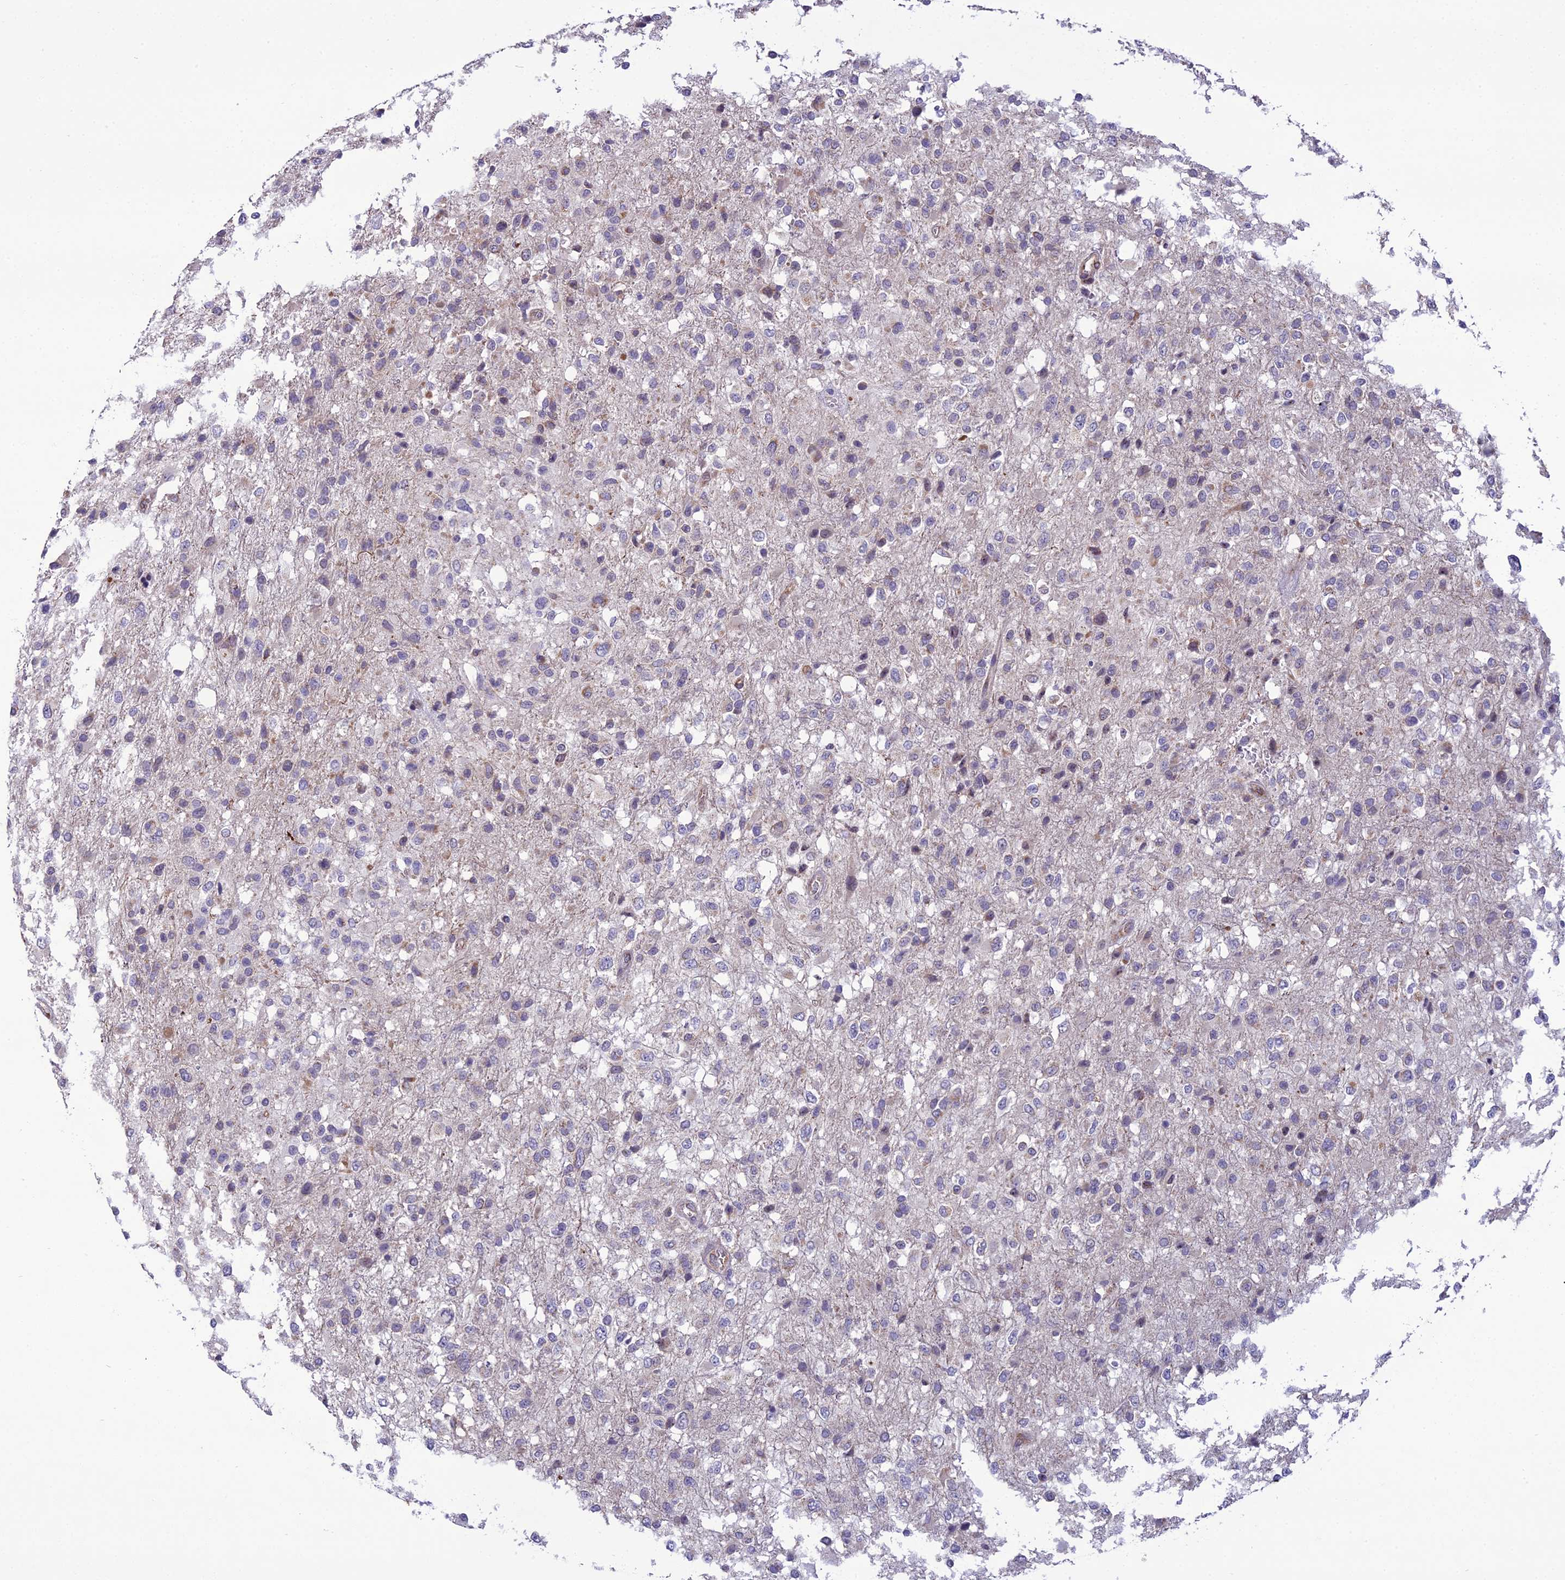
{"staining": {"intensity": "negative", "quantity": "none", "location": "none"}, "tissue": "glioma", "cell_type": "Tumor cells", "image_type": "cancer", "snomed": [{"axis": "morphology", "description": "Glioma, malignant, High grade"}, {"axis": "topography", "description": "Brain"}], "caption": "Malignant glioma (high-grade) was stained to show a protein in brown. There is no significant positivity in tumor cells.", "gene": "NODAL", "patient": {"sex": "female", "age": 74}}